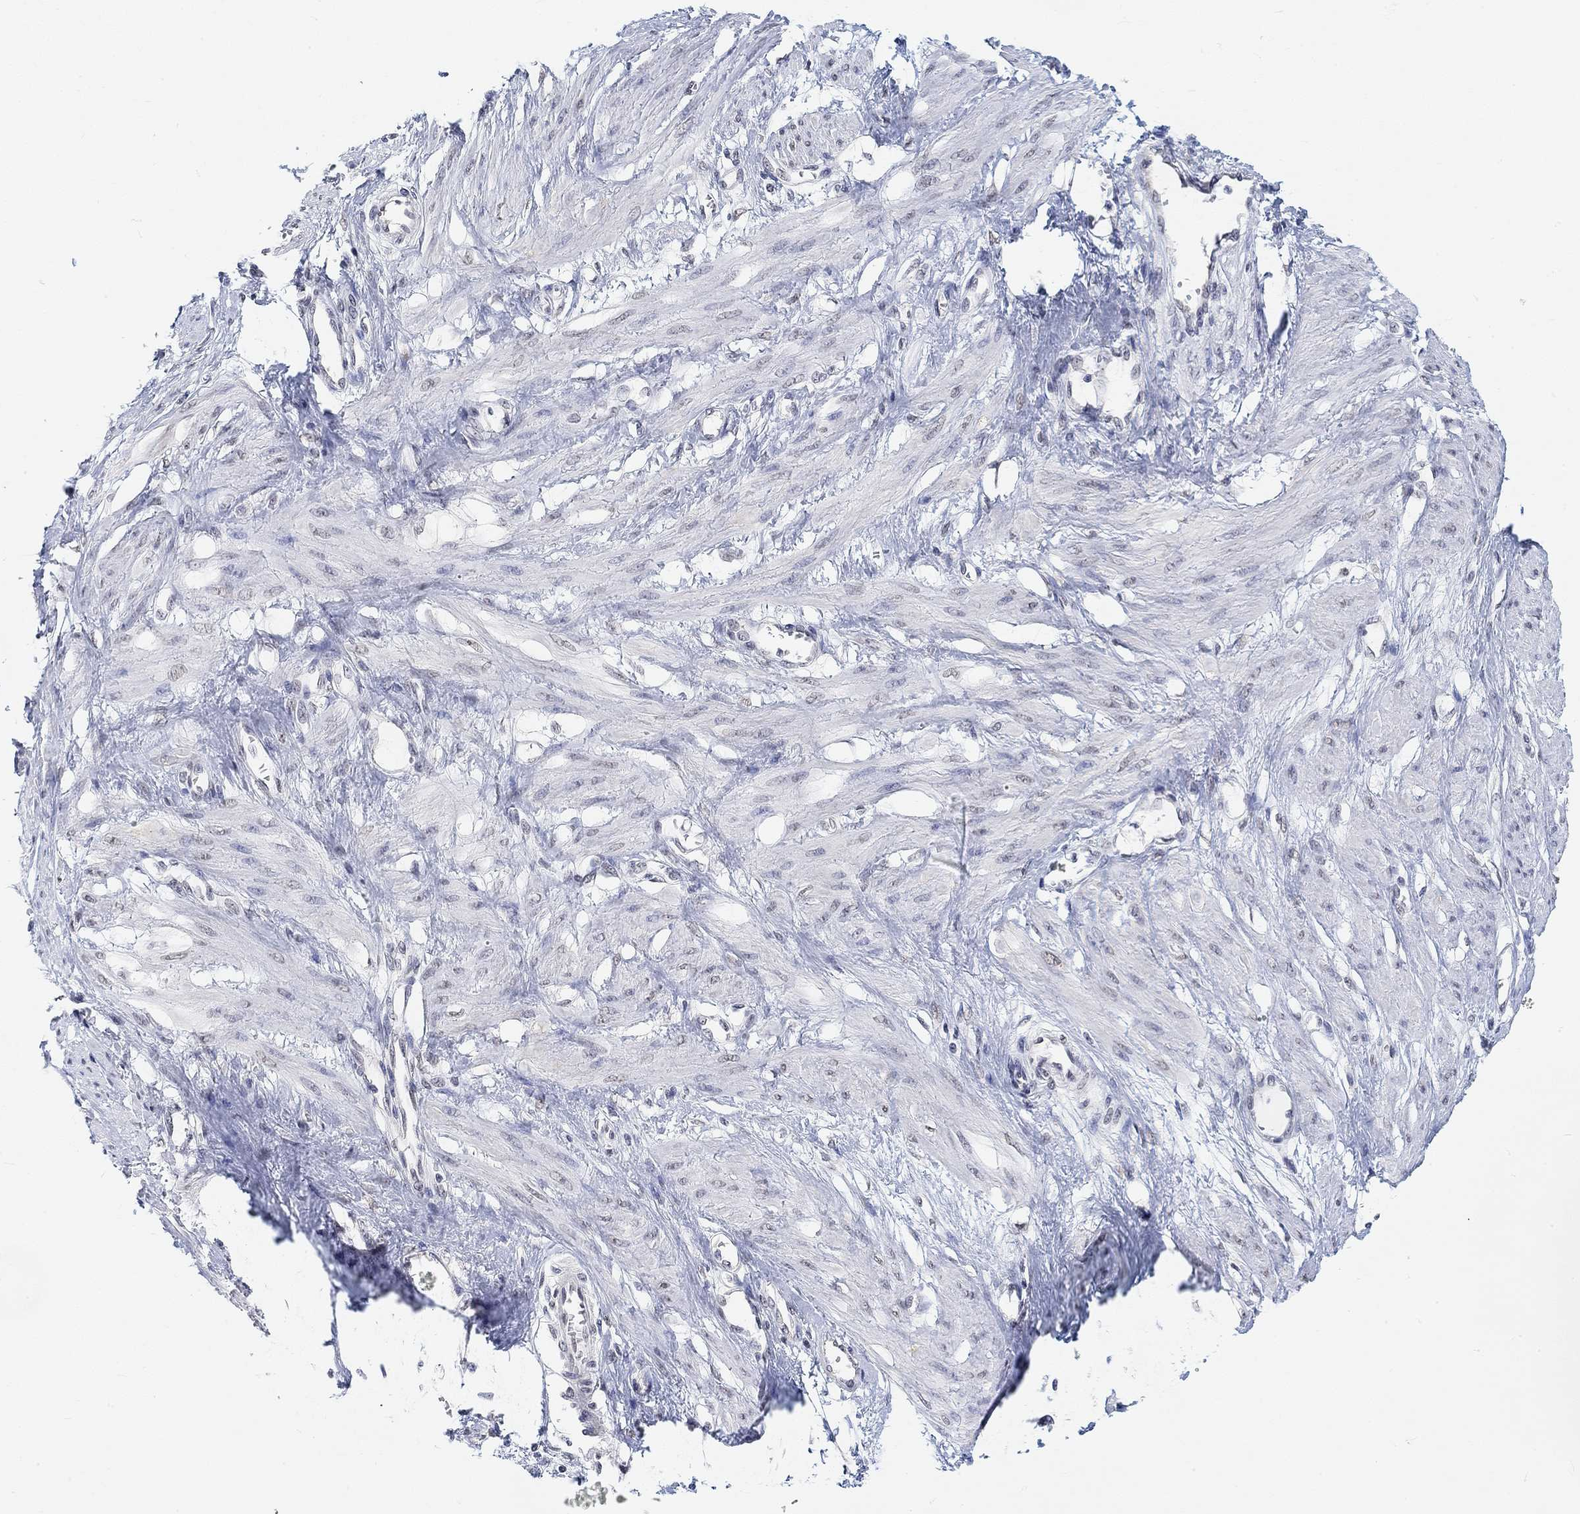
{"staining": {"intensity": "weak", "quantity": "<25%", "location": "nuclear"}, "tissue": "smooth muscle", "cell_type": "Smooth muscle cells", "image_type": "normal", "snomed": [{"axis": "morphology", "description": "Normal tissue, NOS"}, {"axis": "topography", "description": "Smooth muscle"}, {"axis": "topography", "description": "Uterus"}], "caption": "Immunohistochemistry (IHC) histopathology image of normal smooth muscle: smooth muscle stained with DAB (3,3'-diaminobenzidine) shows no significant protein staining in smooth muscle cells.", "gene": "PURG", "patient": {"sex": "female", "age": 39}}